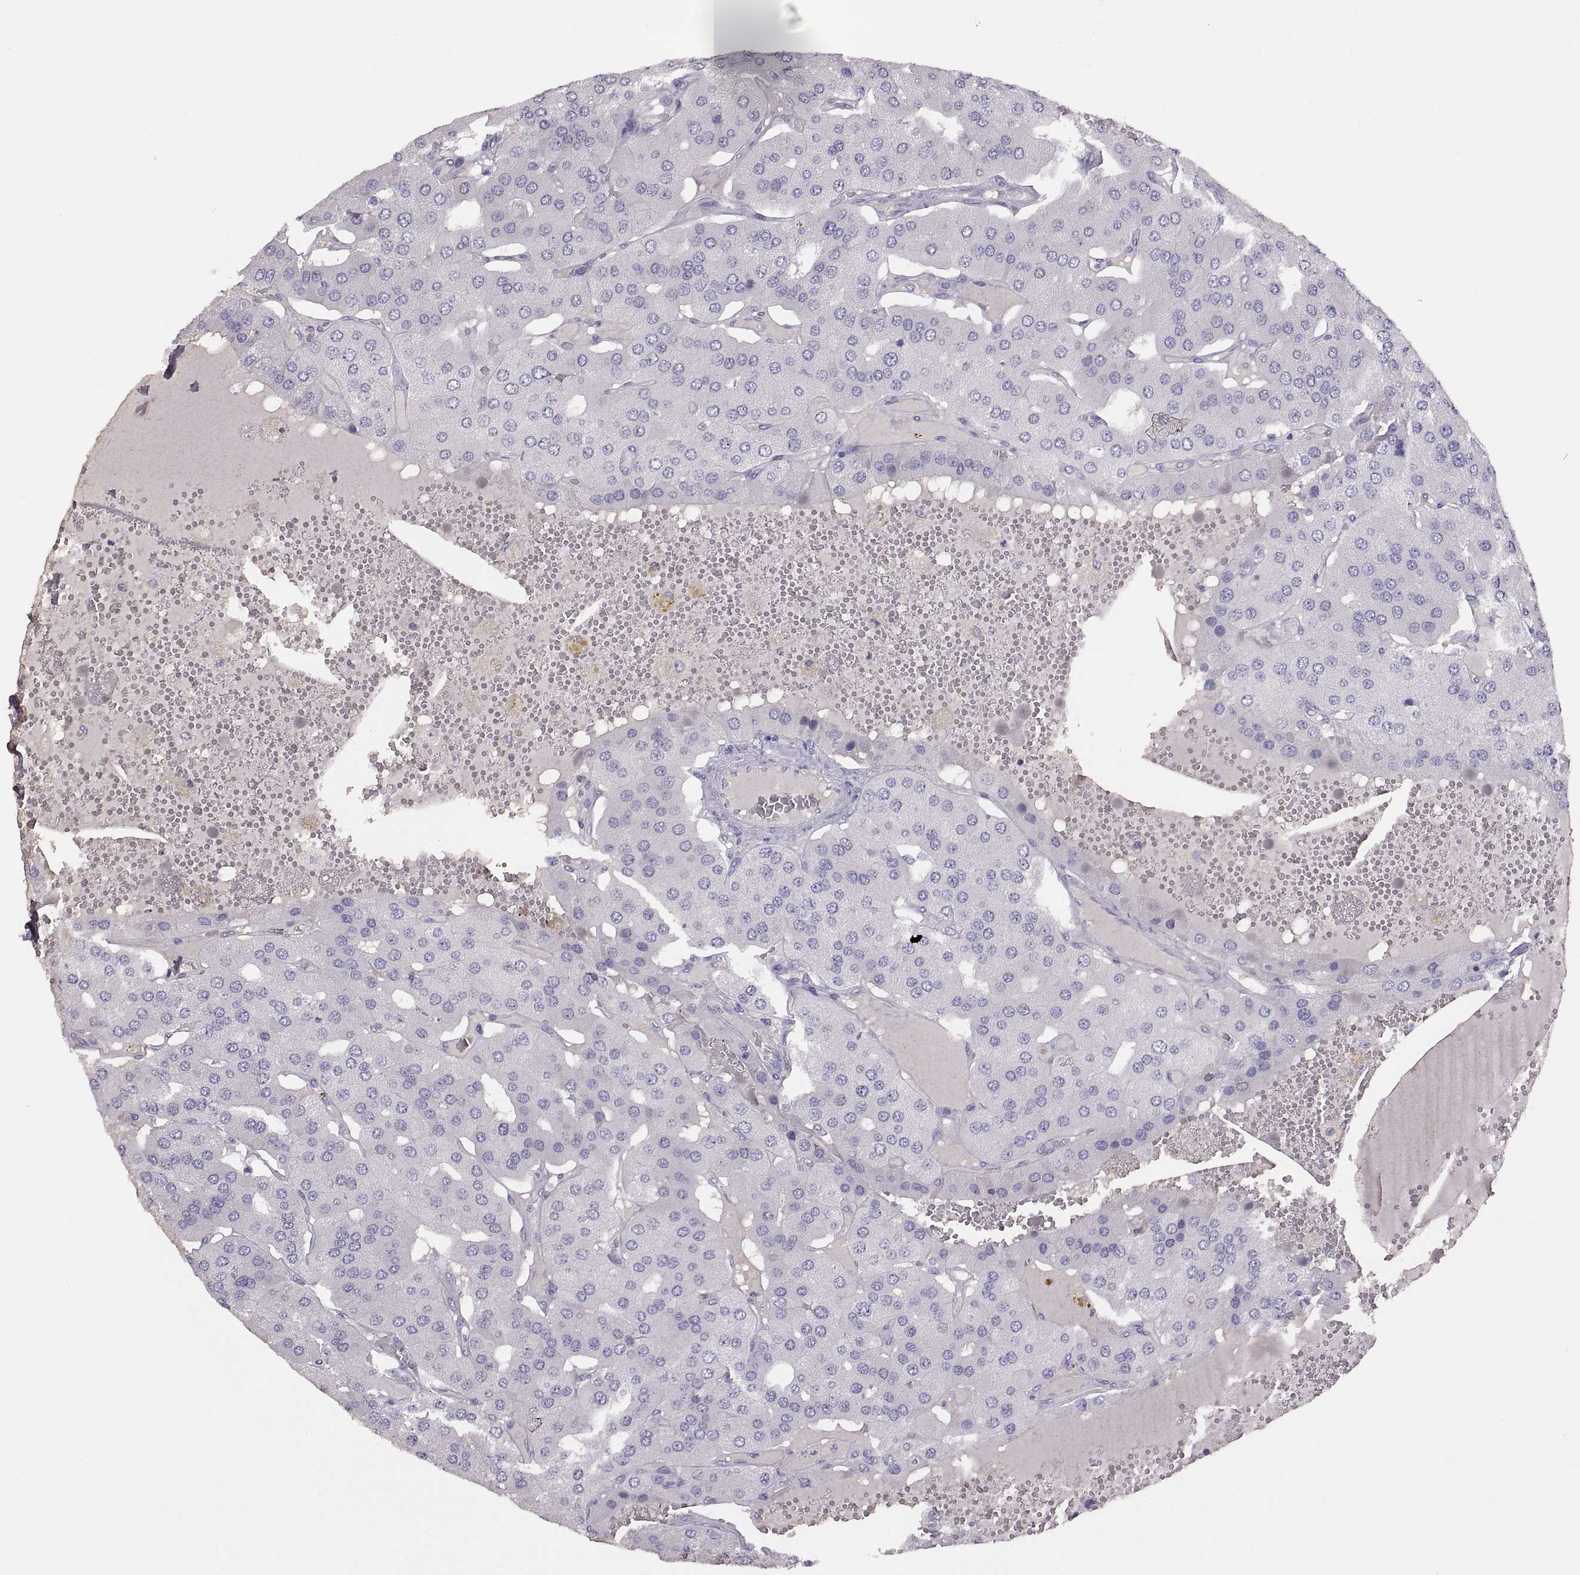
{"staining": {"intensity": "negative", "quantity": "none", "location": "none"}, "tissue": "parathyroid gland", "cell_type": "Glandular cells", "image_type": "normal", "snomed": [{"axis": "morphology", "description": "Normal tissue, NOS"}, {"axis": "morphology", "description": "Adenoma, NOS"}, {"axis": "topography", "description": "Parathyroid gland"}], "caption": "A high-resolution image shows IHC staining of unremarkable parathyroid gland, which reveals no significant staining in glandular cells.", "gene": "TBX19", "patient": {"sex": "female", "age": 86}}